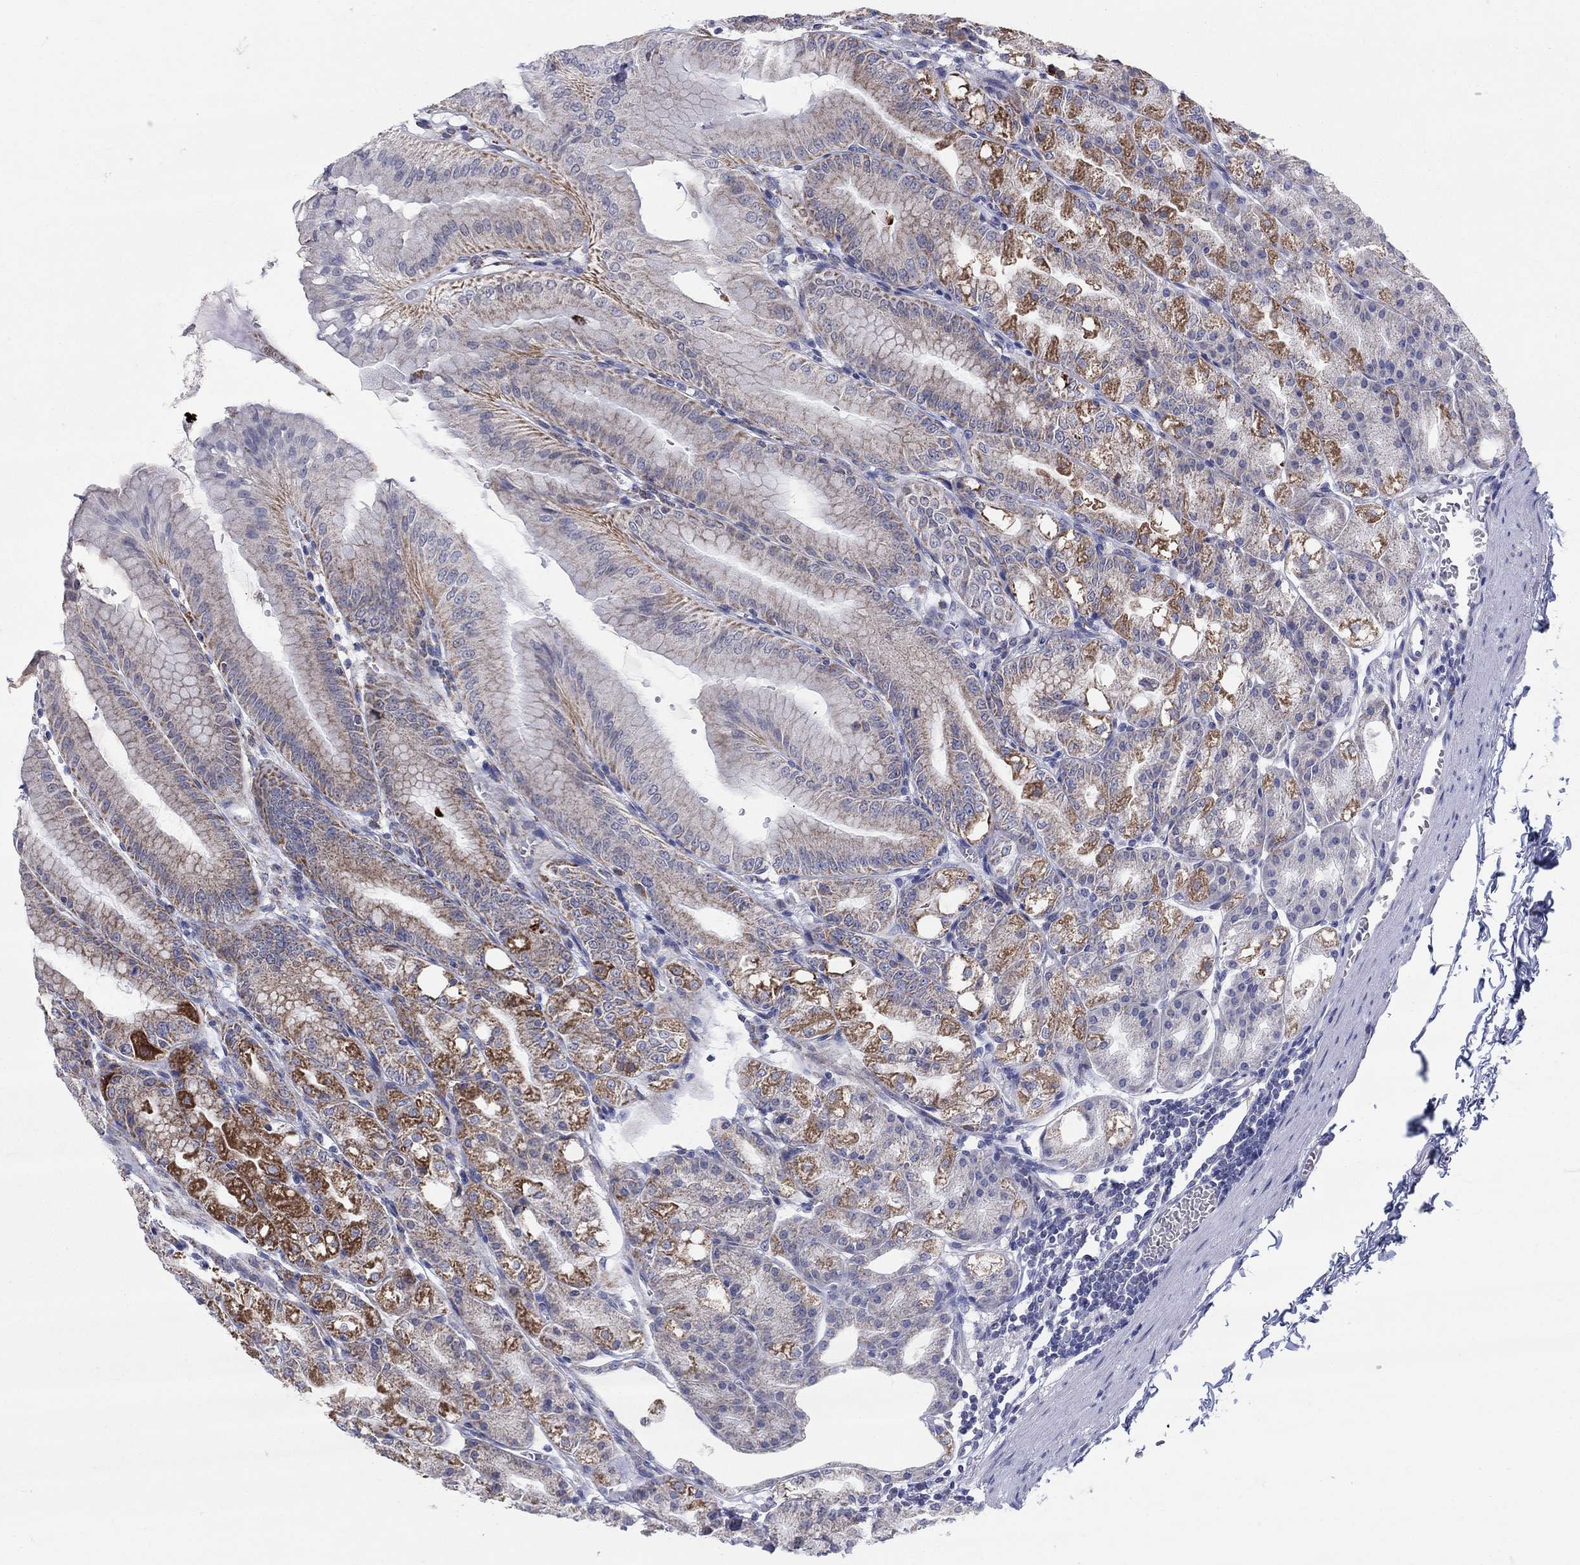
{"staining": {"intensity": "strong", "quantity": "<25%", "location": "cytoplasmic/membranous"}, "tissue": "stomach", "cell_type": "Glandular cells", "image_type": "normal", "snomed": [{"axis": "morphology", "description": "Normal tissue, NOS"}, {"axis": "topography", "description": "Stomach"}], "caption": "The image exhibits immunohistochemical staining of benign stomach. There is strong cytoplasmic/membranous positivity is present in approximately <25% of glandular cells. (Brightfield microscopy of DAB IHC at high magnification).", "gene": "KISS1R", "patient": {"sex": "male", "age": 71}}